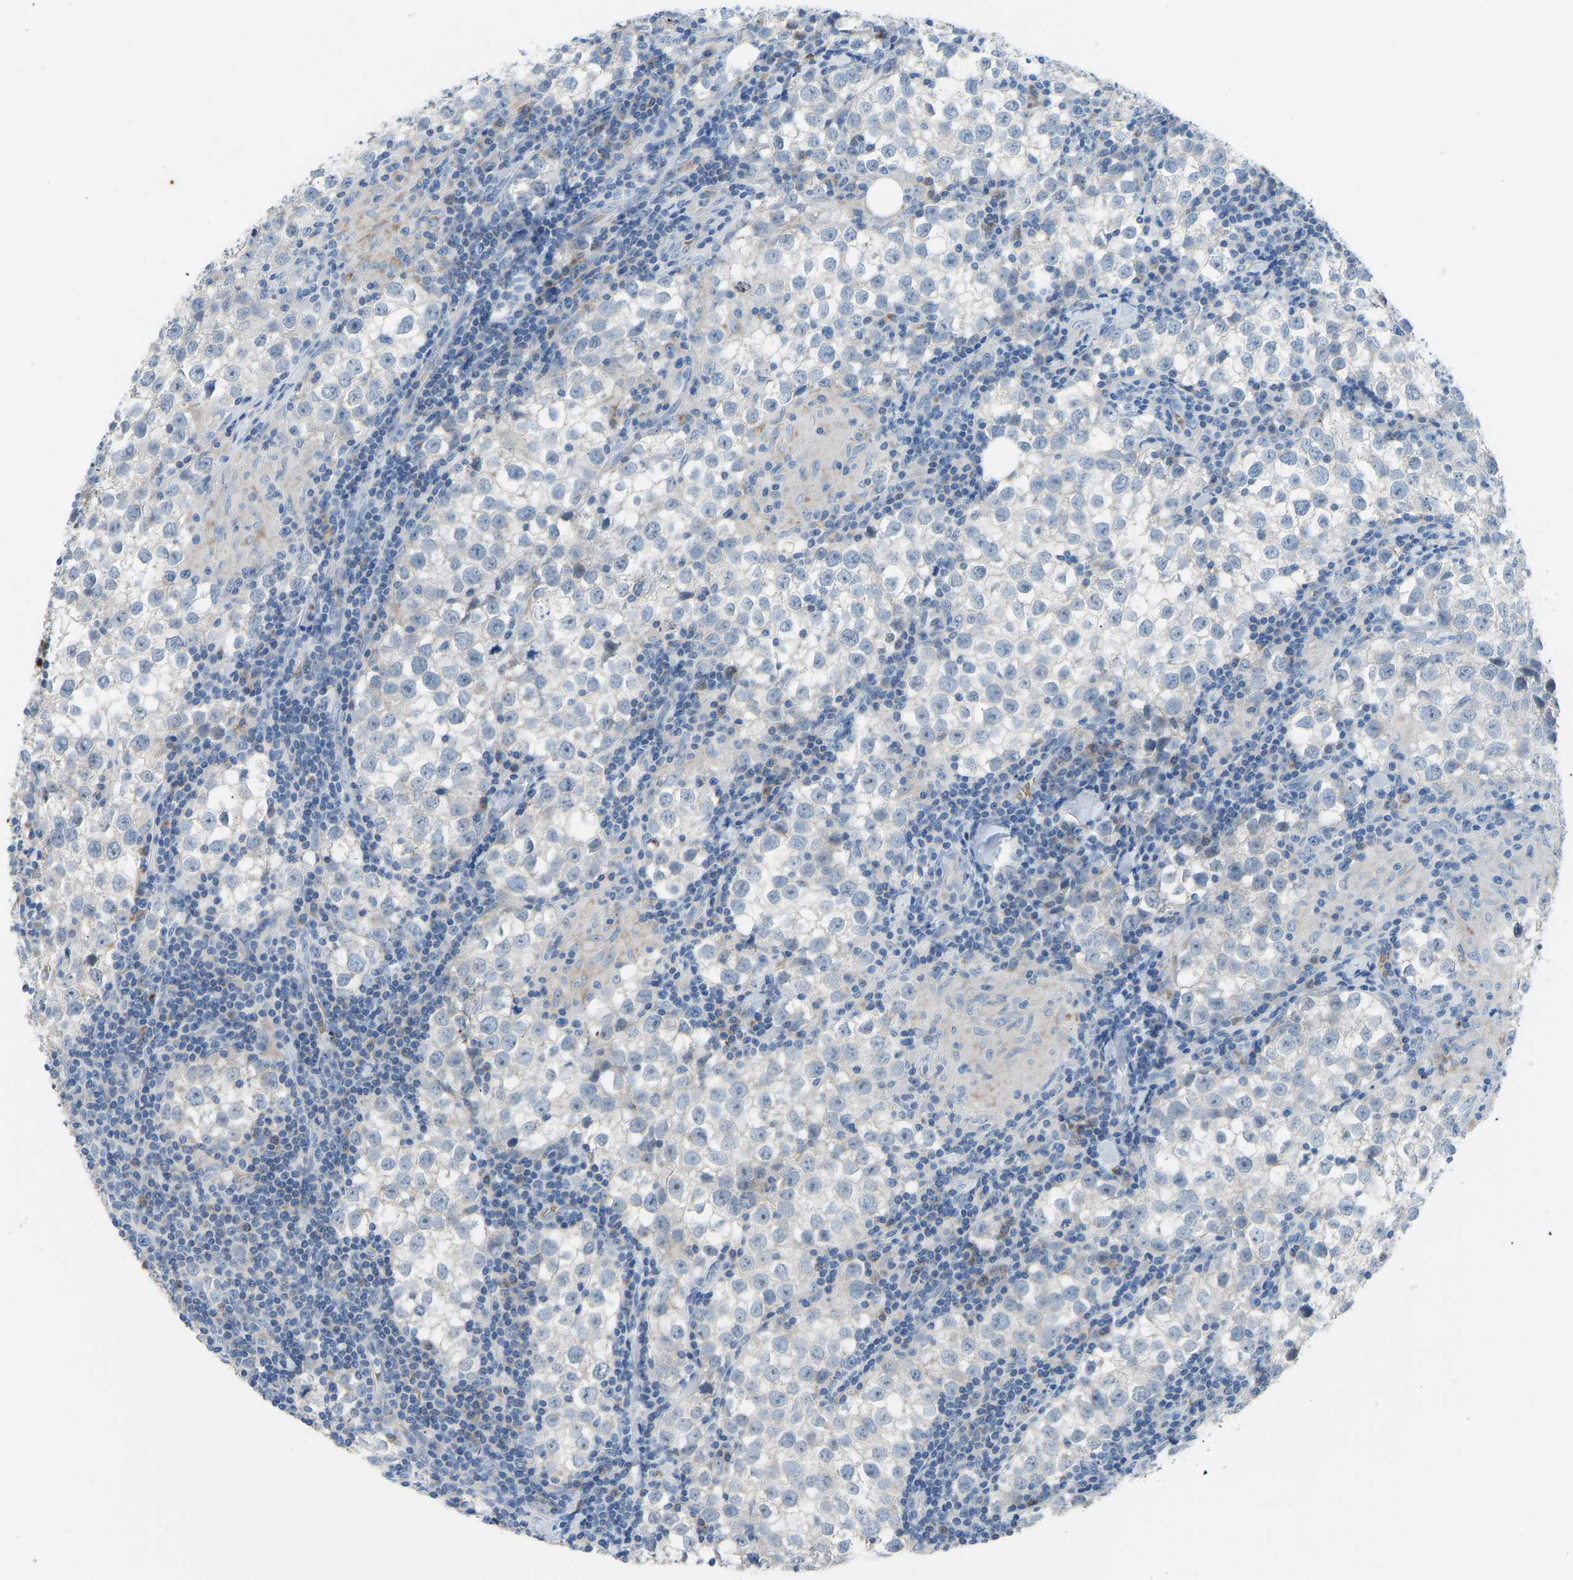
{"staining": {"intensity": "negative", "quantity": "none", "location": "none"}, "tissue": "testis cancer", "cell_type": "Tumor cells", "image_type": "cancer", "snomed": [{"axis": "morphology", "description": "Seminoma, NOS"}, {"axis": "morphology", "description": "Carcinoma, Embryonal, NOS"}, {"axis": "topography", "description": "Testis"}], "caption": "Immunohistochemistry (IHC) micrograph of neoplastic tissue: testis cancer stained with DAB demonstrates no significant protein staining in tumor cells.", "gene": "PIGS", "patient": {"sex": "male", "age": 36}}